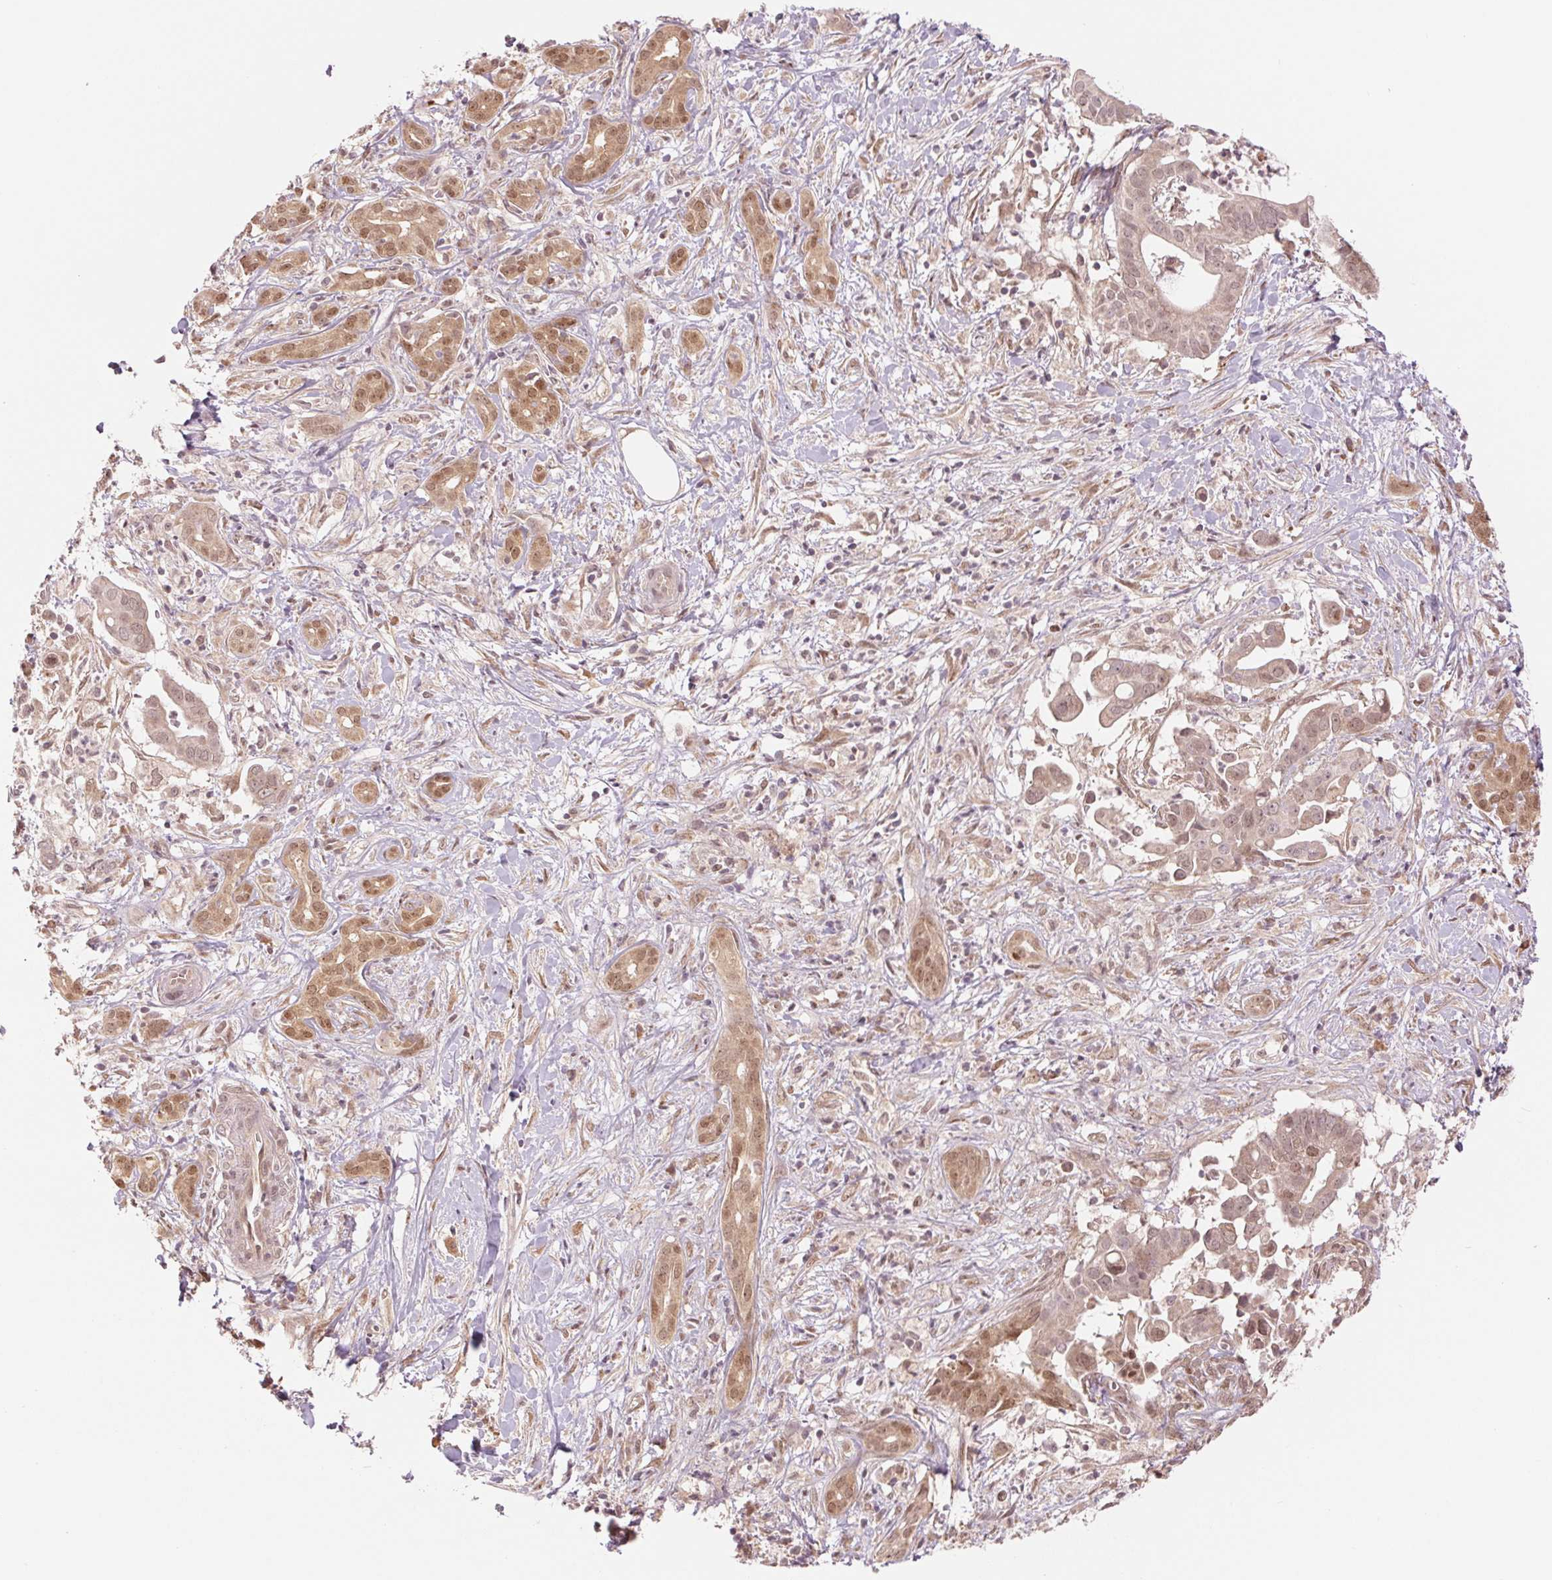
{"staining": {"intensity": "weak", "quantity": ">75%", "location": "cytoplasmic/membranous,nuclear"}, "tissue": "pancreatic cancer", "cell_type": "Tumor cells", "image_type": "cancer", "snomed": [{"axis": "morphology", "description": "Adenocarcinoma, NOS"}, {"axis": "topography", "description": "Pancreas"}], "caption": "Pancreatic cancer tissue demonstrates weak cytoplasmic/membranous and nuclear staining in approximately >75% of tumor cells The staining was performed using DAB (3,3'-diaminobenzidine) to visualize the protein expression in brown, while the nuclei were stained in blue with hematoxylin (Magnification: 20x).", "gene": "ERI3", "patient": {"sex": "male", "age": 61}}